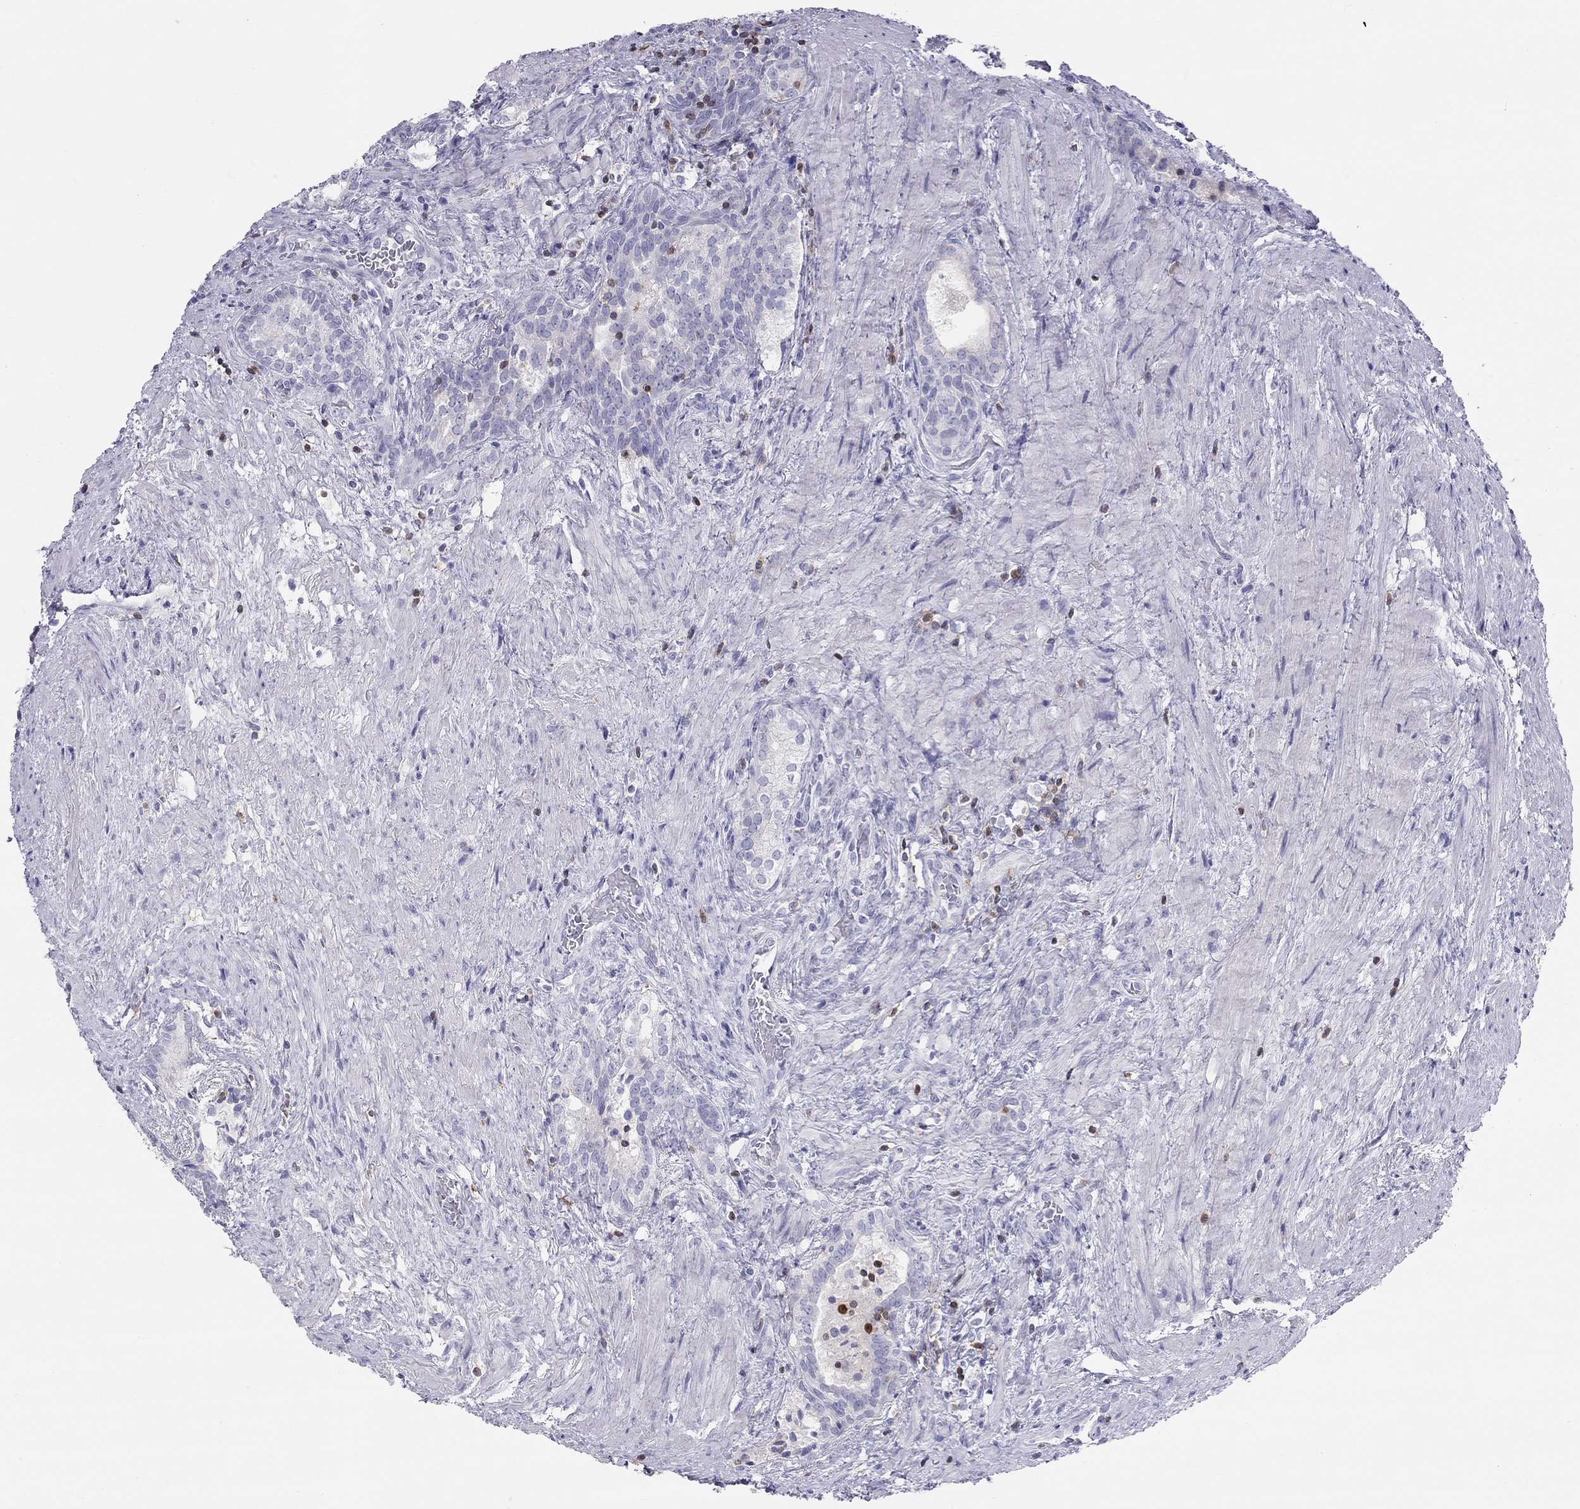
{"staining": {"intensity": "negative", "quantity": "none", "location": "none"}, "tissue": "prostate cancer", "cell_type": "Tumor cells", "image_type": "cancer", "snomed": [{"axis": "morphology", "description": "Adenocarcinoma, NOS"}, {"axis": "morphology", "description": "Adenocarcinoma, High grade"}, {"axis": "topography", "description": "Prostate"}], "caption": "Immunohistochemistry of human high-grade adenocarcinoma (prostate) exhibits no expression in tumor cells.", "gene": "SH2D2A", "patient": {"sex": "male", "age": 61}}